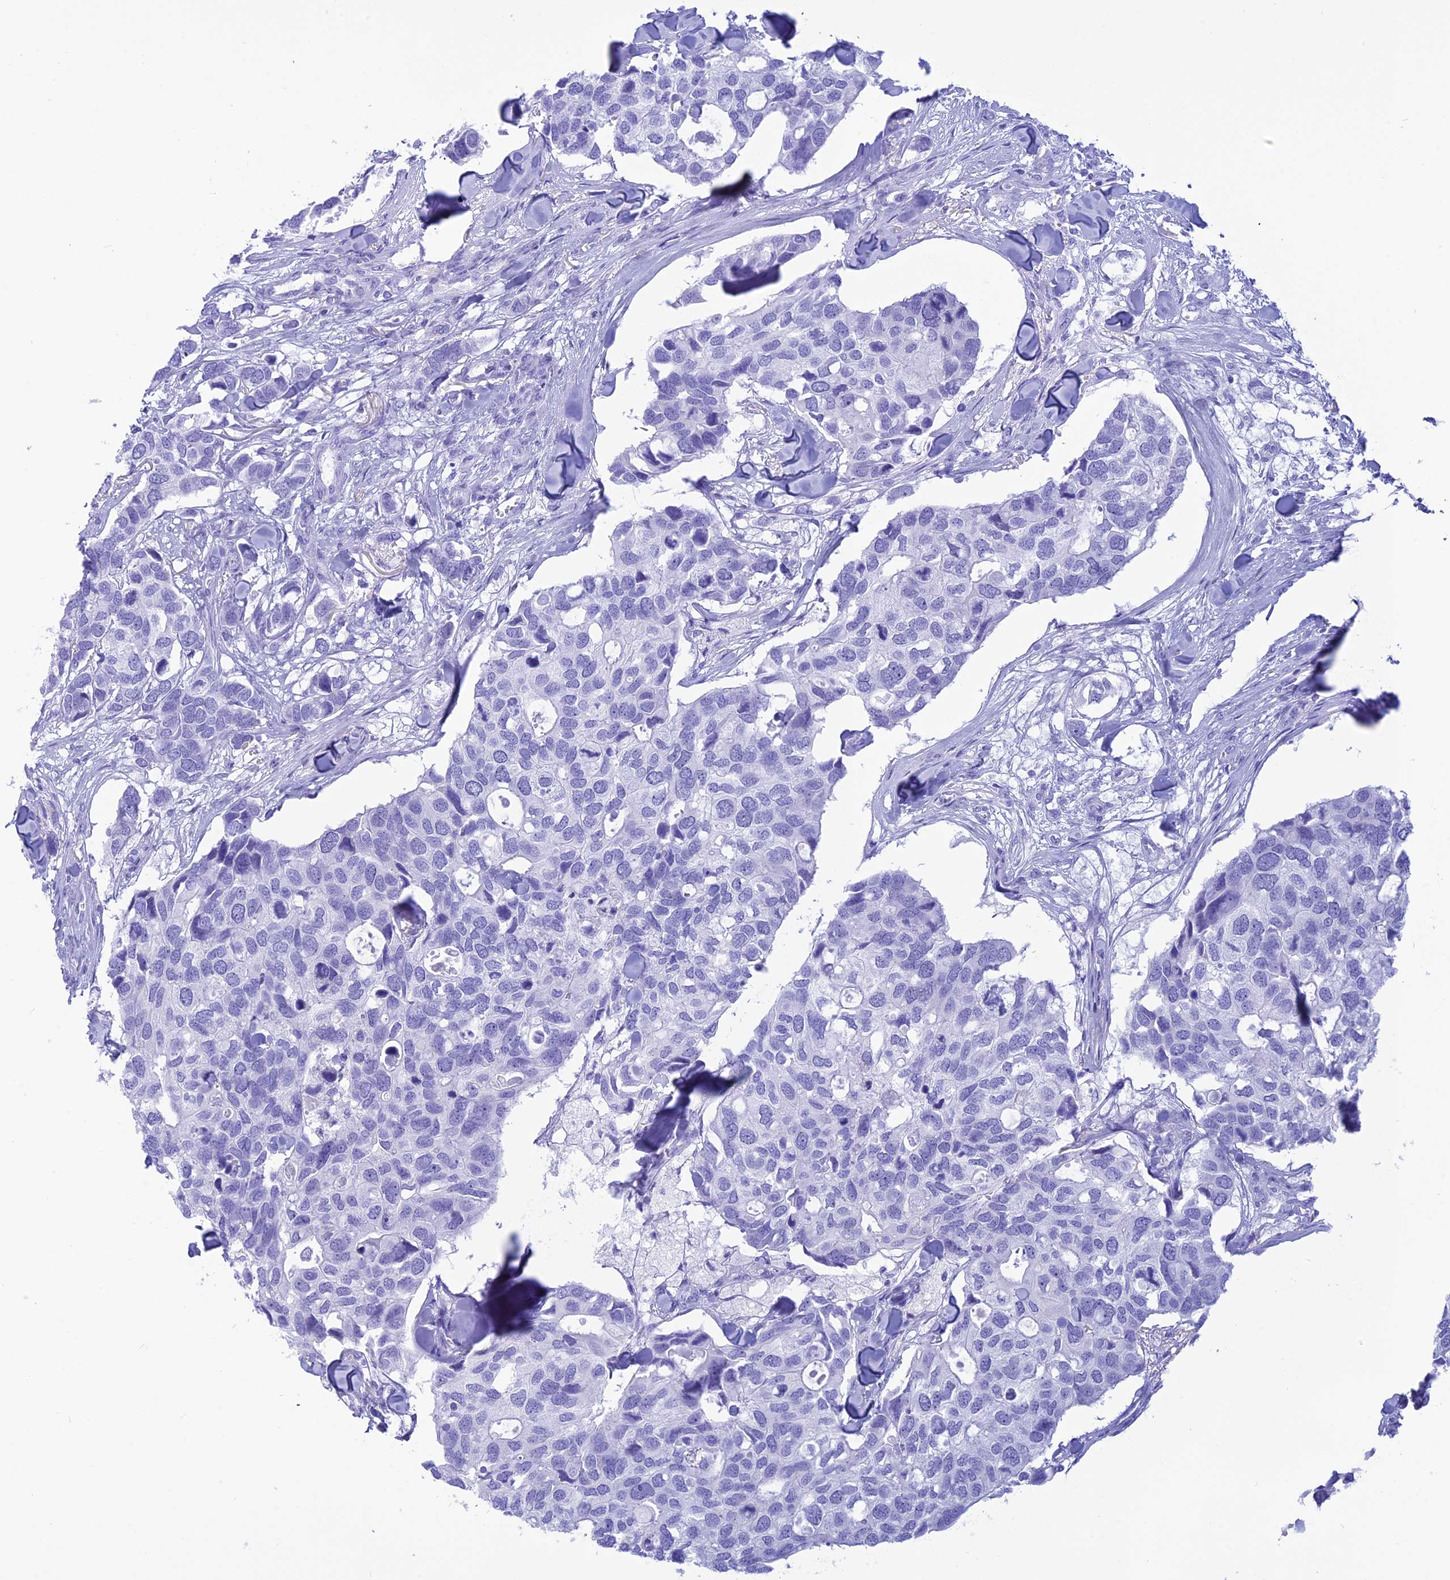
{"staining": {"intensity": "negative", "quantity": "none", "location": "none"}, "tissue": "breast cancer", "cell_type": "Tumor cells", "image_type": "cancer", "snomed": [{"axis": "morphology", "description": "Duct carcinoma"}, {"axis": "topography", "description": "Breast"}], "caption": "DAB (3,3'-diaminobenzidine) immunohistochemical staining of human breast cancer exhibits no significant positivity in tumor cells.", "gene": "GLYATL1", "patient": {"sex": "female", "age": 83}}